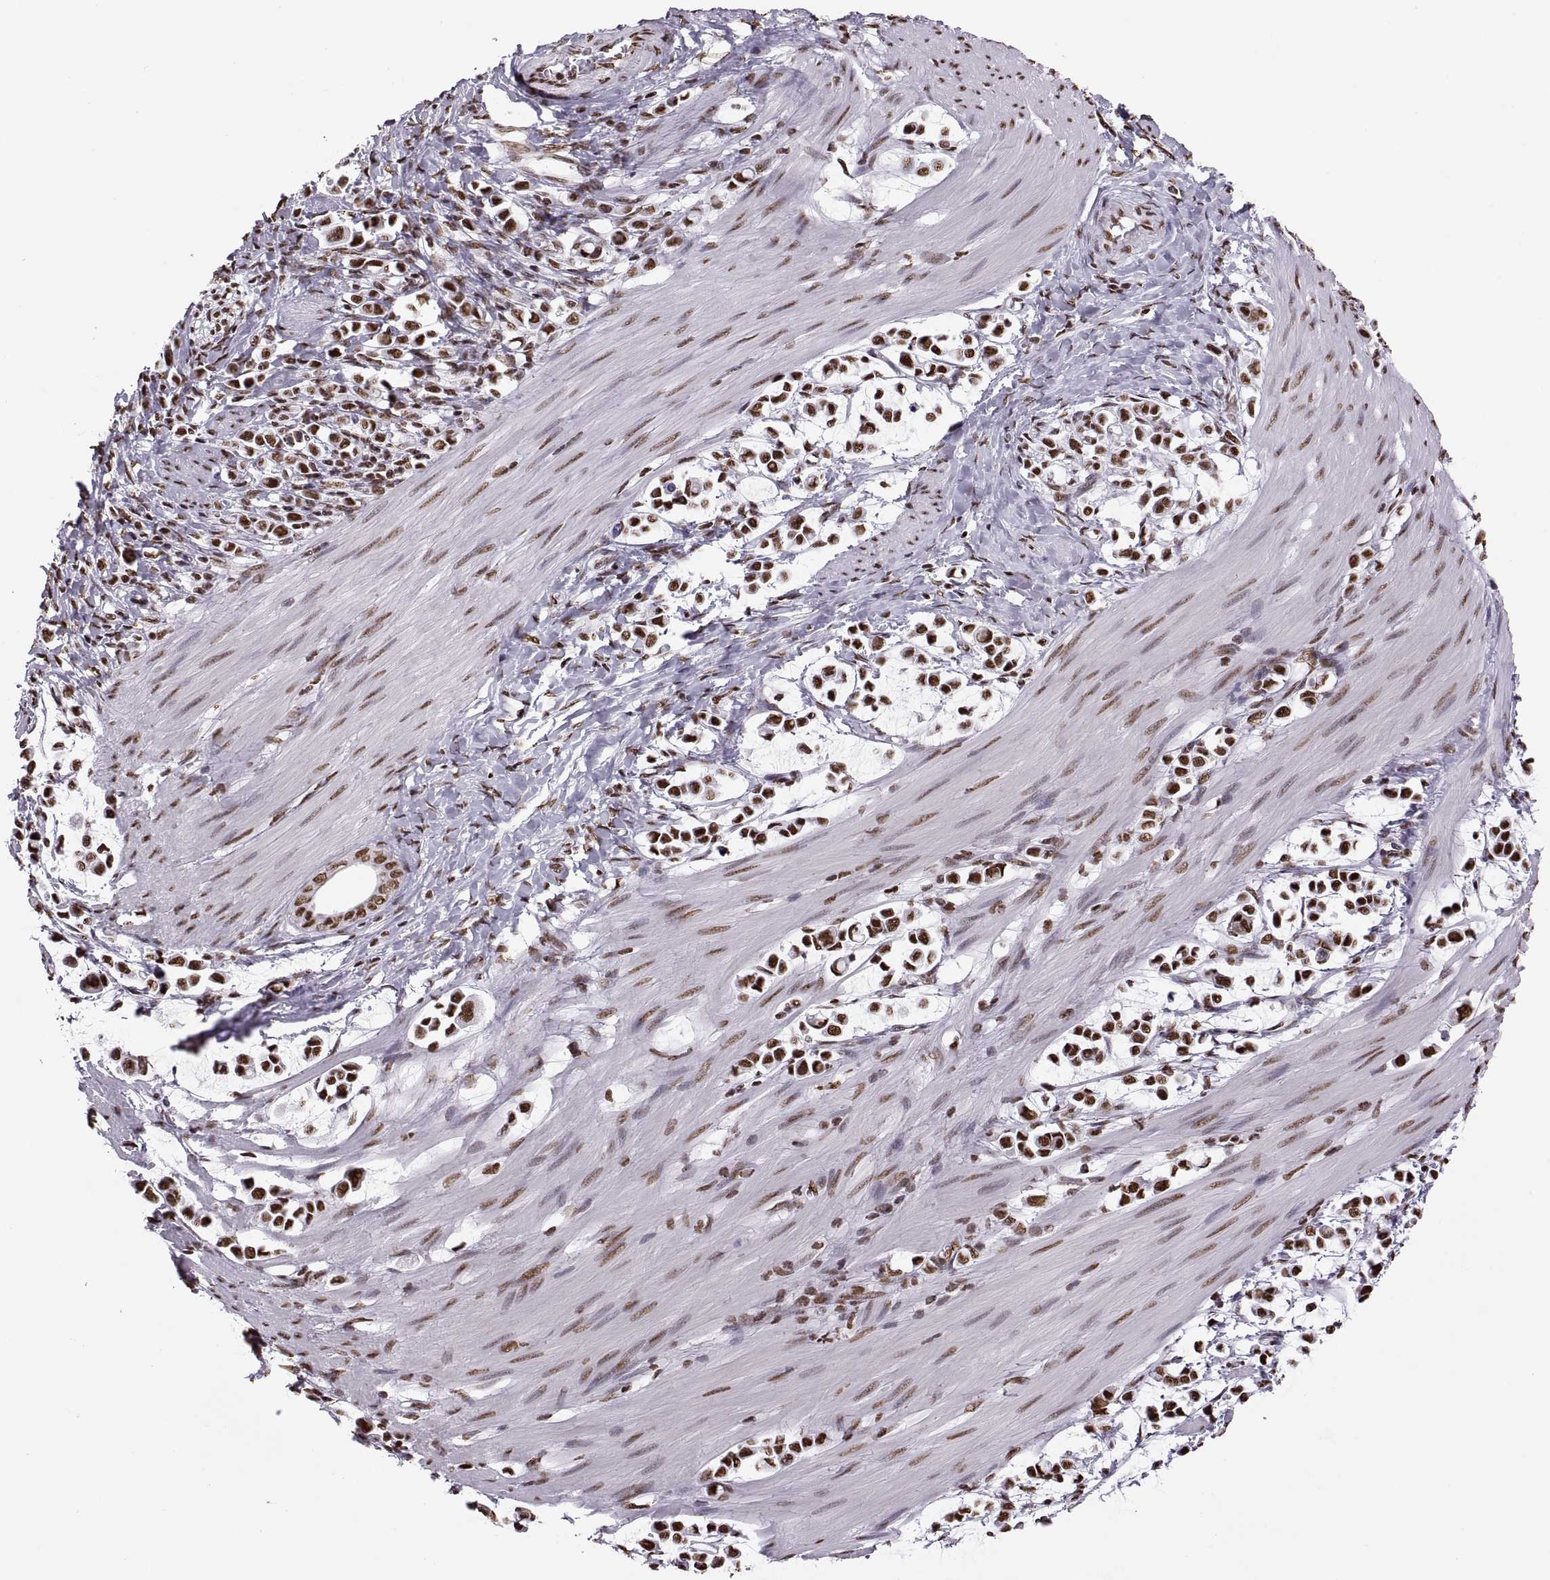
{"staining": {"intensity": "strong", "quantity": ">75%", "location": "nuclear"}, "tissue": "stomach cancer", "cell_type": "Tumor cells", "image_type": "cancer", "snomed": [{"axis": "morphology", "description": "Adenocarcinoma, NOS"}, {"axis": "topography", "description": "Stomach"}], "caption": "Human stomach cancer (adenocarcinoma) stained with a brown dye reveals strong nuclear positive positivity in approximately >75% of tumor cells.", "gene": "SNAI1", "patient": {"sex": "male", "age": 82}}